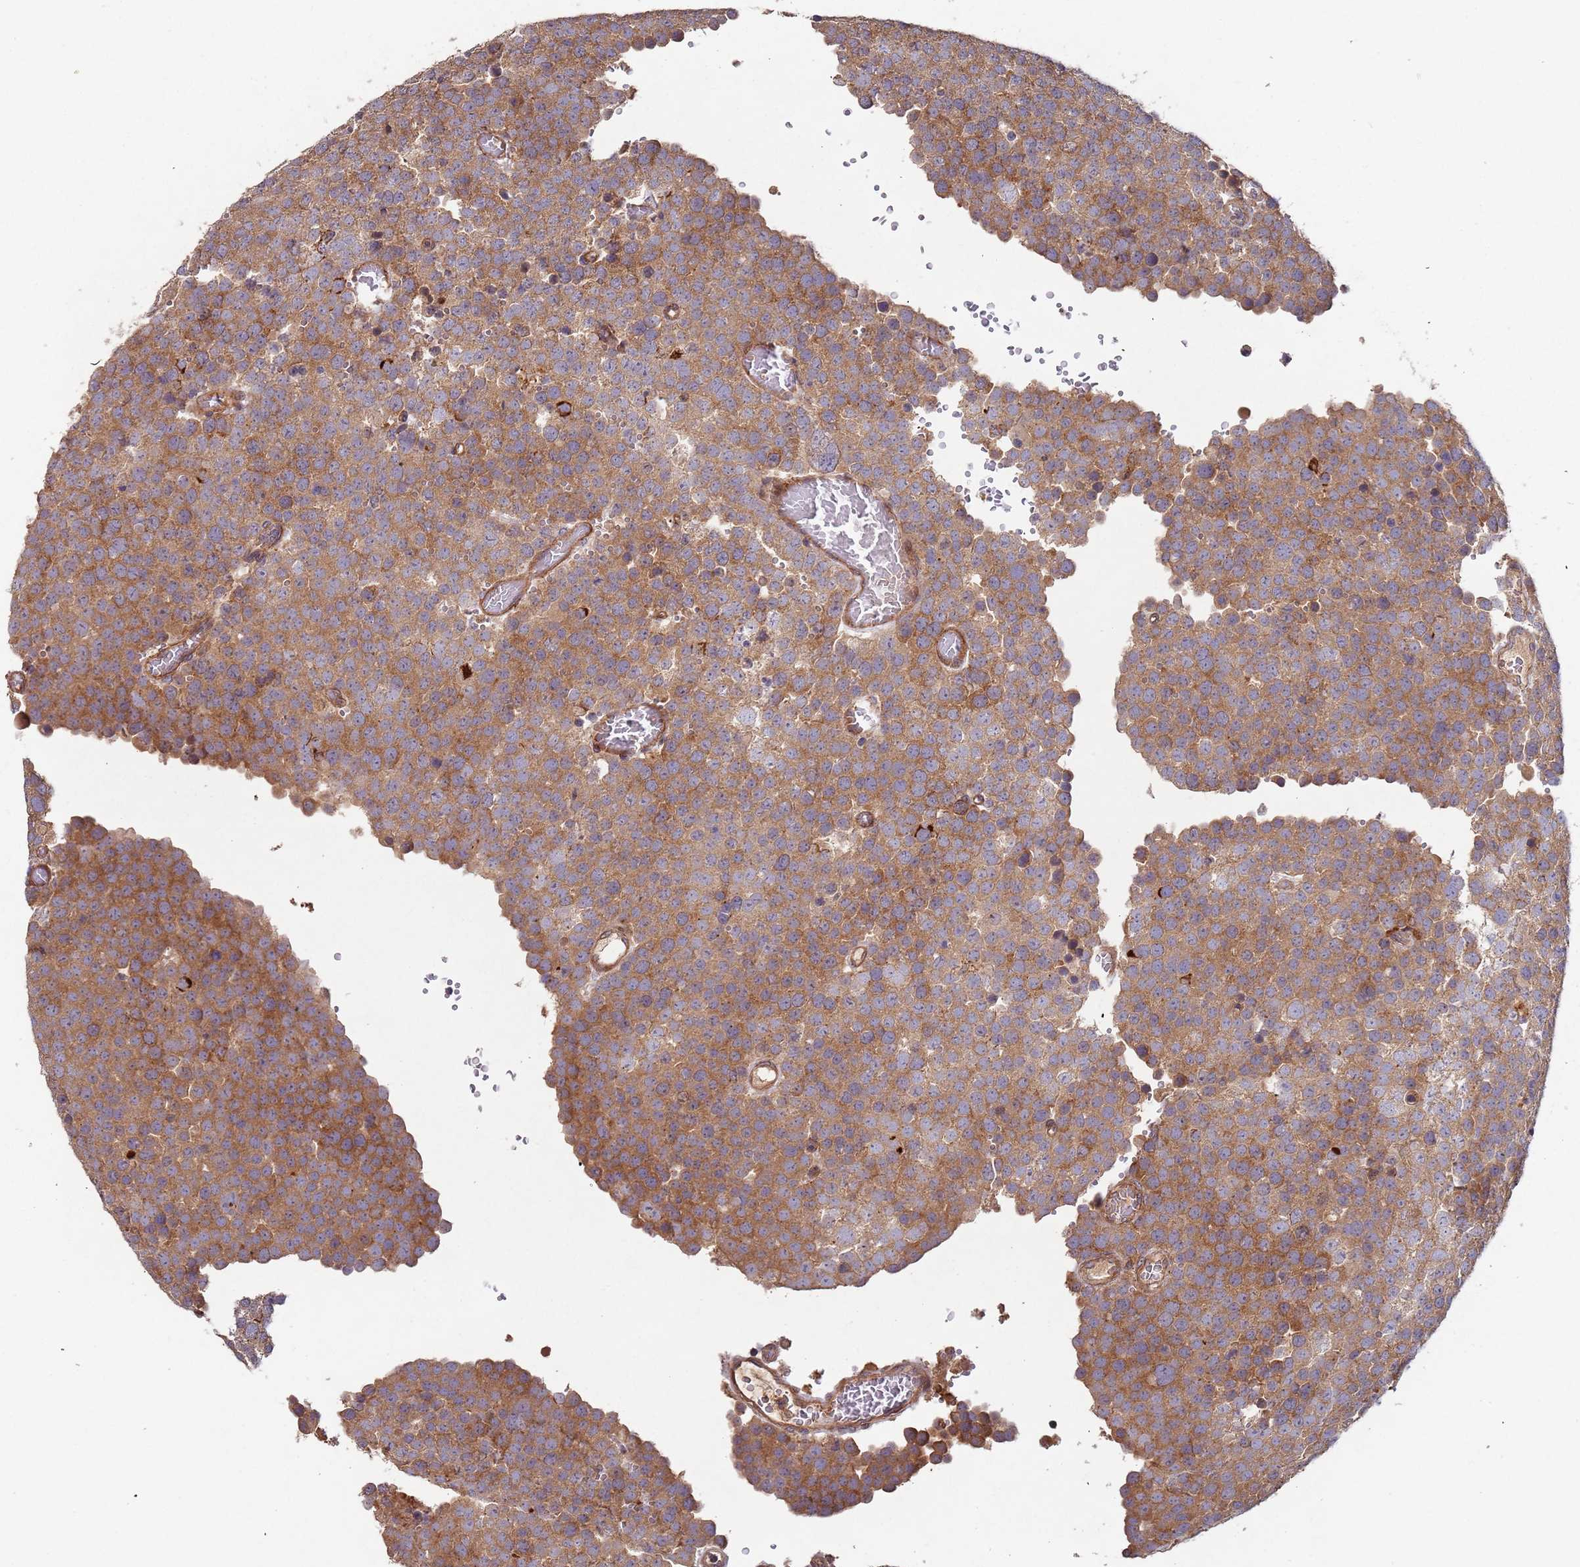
{"staining": {"intensity": "moderate", "quantity": ">75%", "location": "cytoplasmic/membranous"}, "tissue": "testis cancer", "cell_type": "Tumor cells", "image_type": "cancer", "snomed": [{"axis": "morphology", "description": "Normal tissue, NOS"}, {"axis": "morphology", "description": "Seminoma, NOS"}, {"axis": "topography", "description": "Testis"}], "caption": "Brown immunohistochemical staining in human testis seminoma exhibits moderate cytoplasmic/membranous staining in approximately >75% of tumor cells.", "gene": "KANSL1L", "patient": {"sex": "male", "age": 71}}